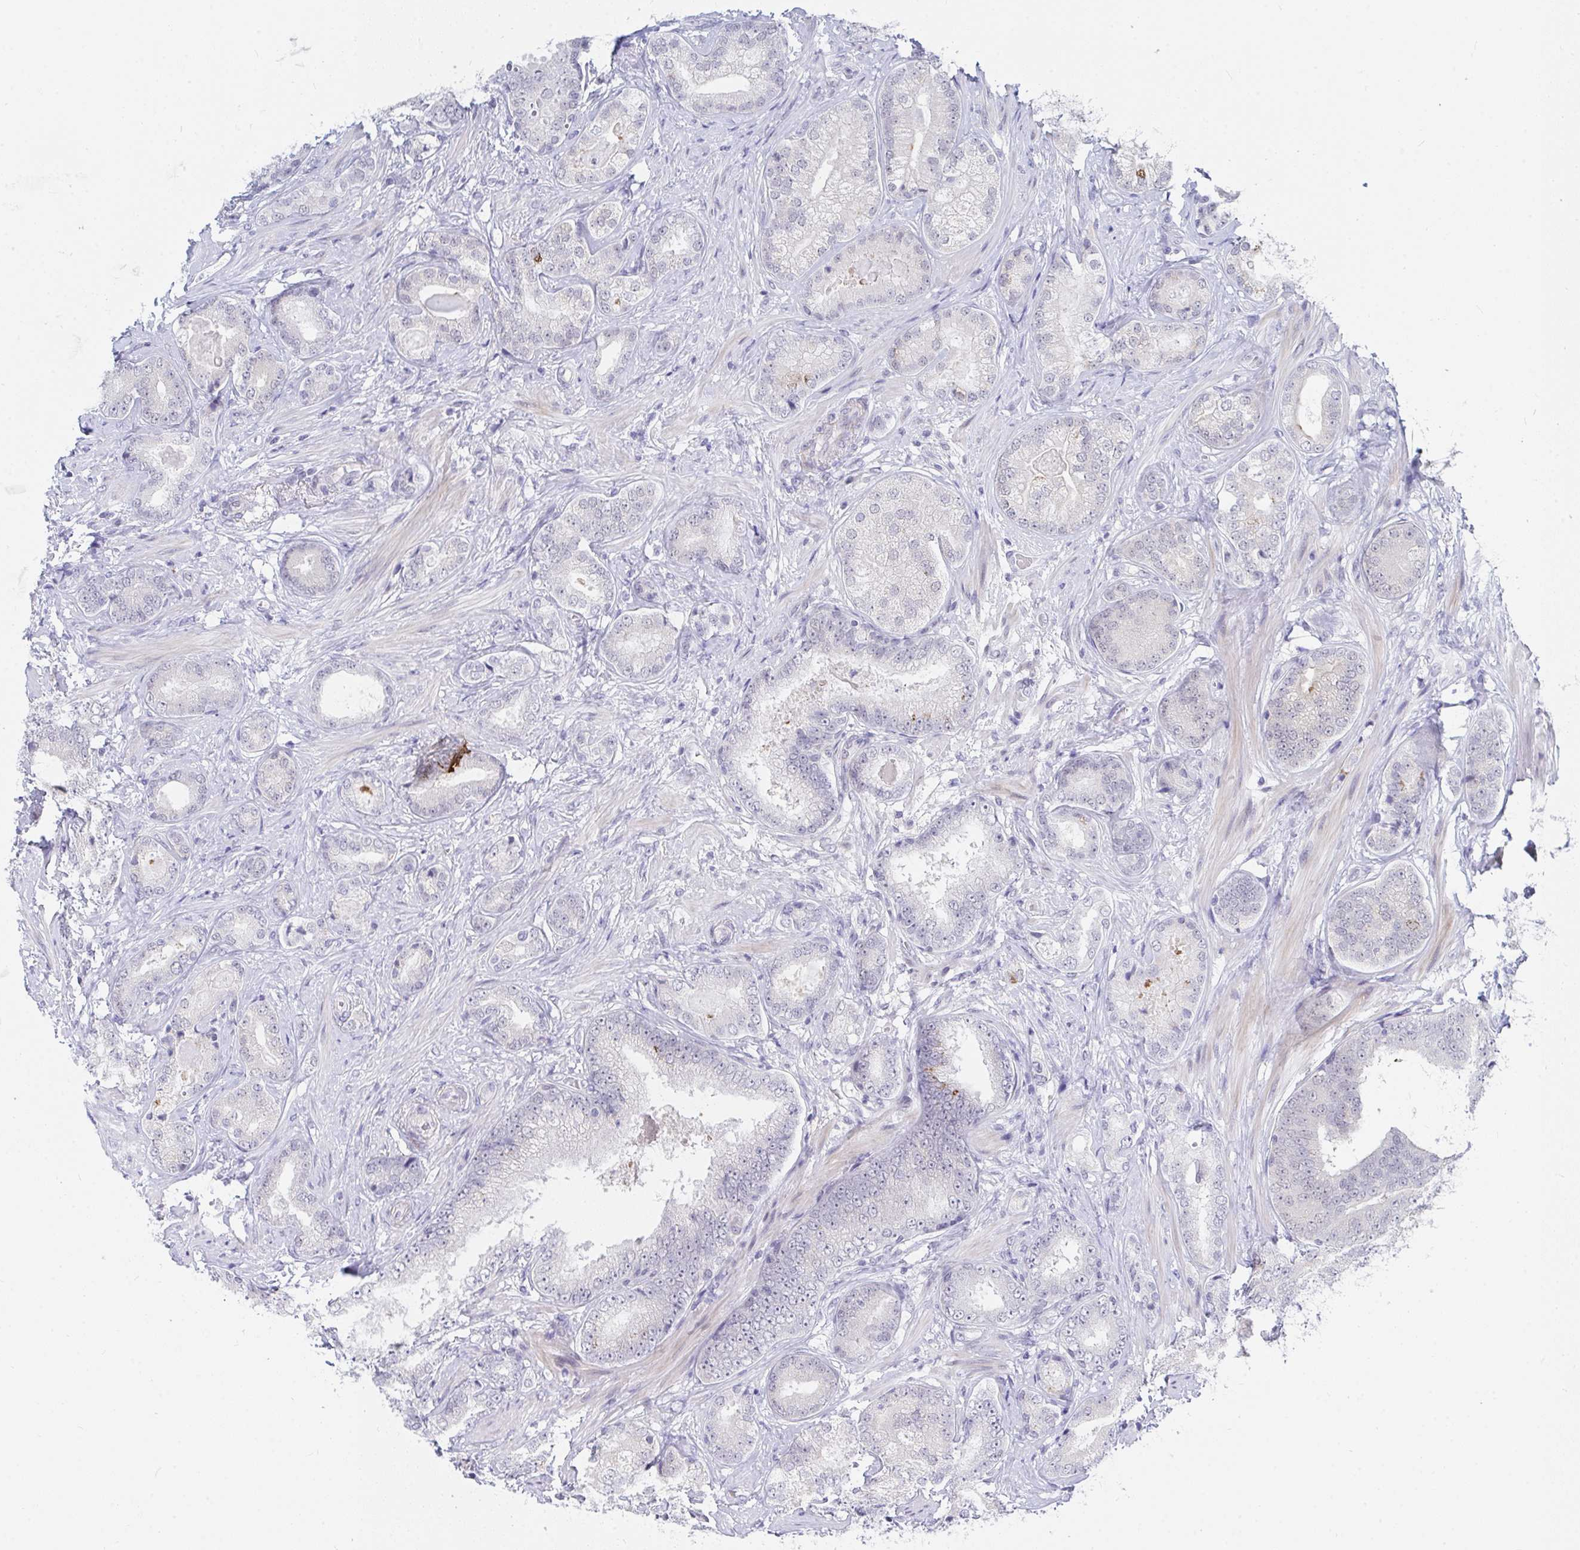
{"staining": {"intensity": "negative", "quantity": "none", "location": "none"}, "tissue": "prostate cancer", "cell_type": "Tumor cells", "image_type": "cancer", "snomed": [{"axis": "morphology", "description": "Adenocarcinoma, High grade"}, {"axis": "topography", "description": "Prostate"}], "caption": "Prostate cancer was stained to show a protein in brown. There is no significant expression in tumor cells.", "gene": "DAOA", "patient": {"sex": "male", "age": 62}}